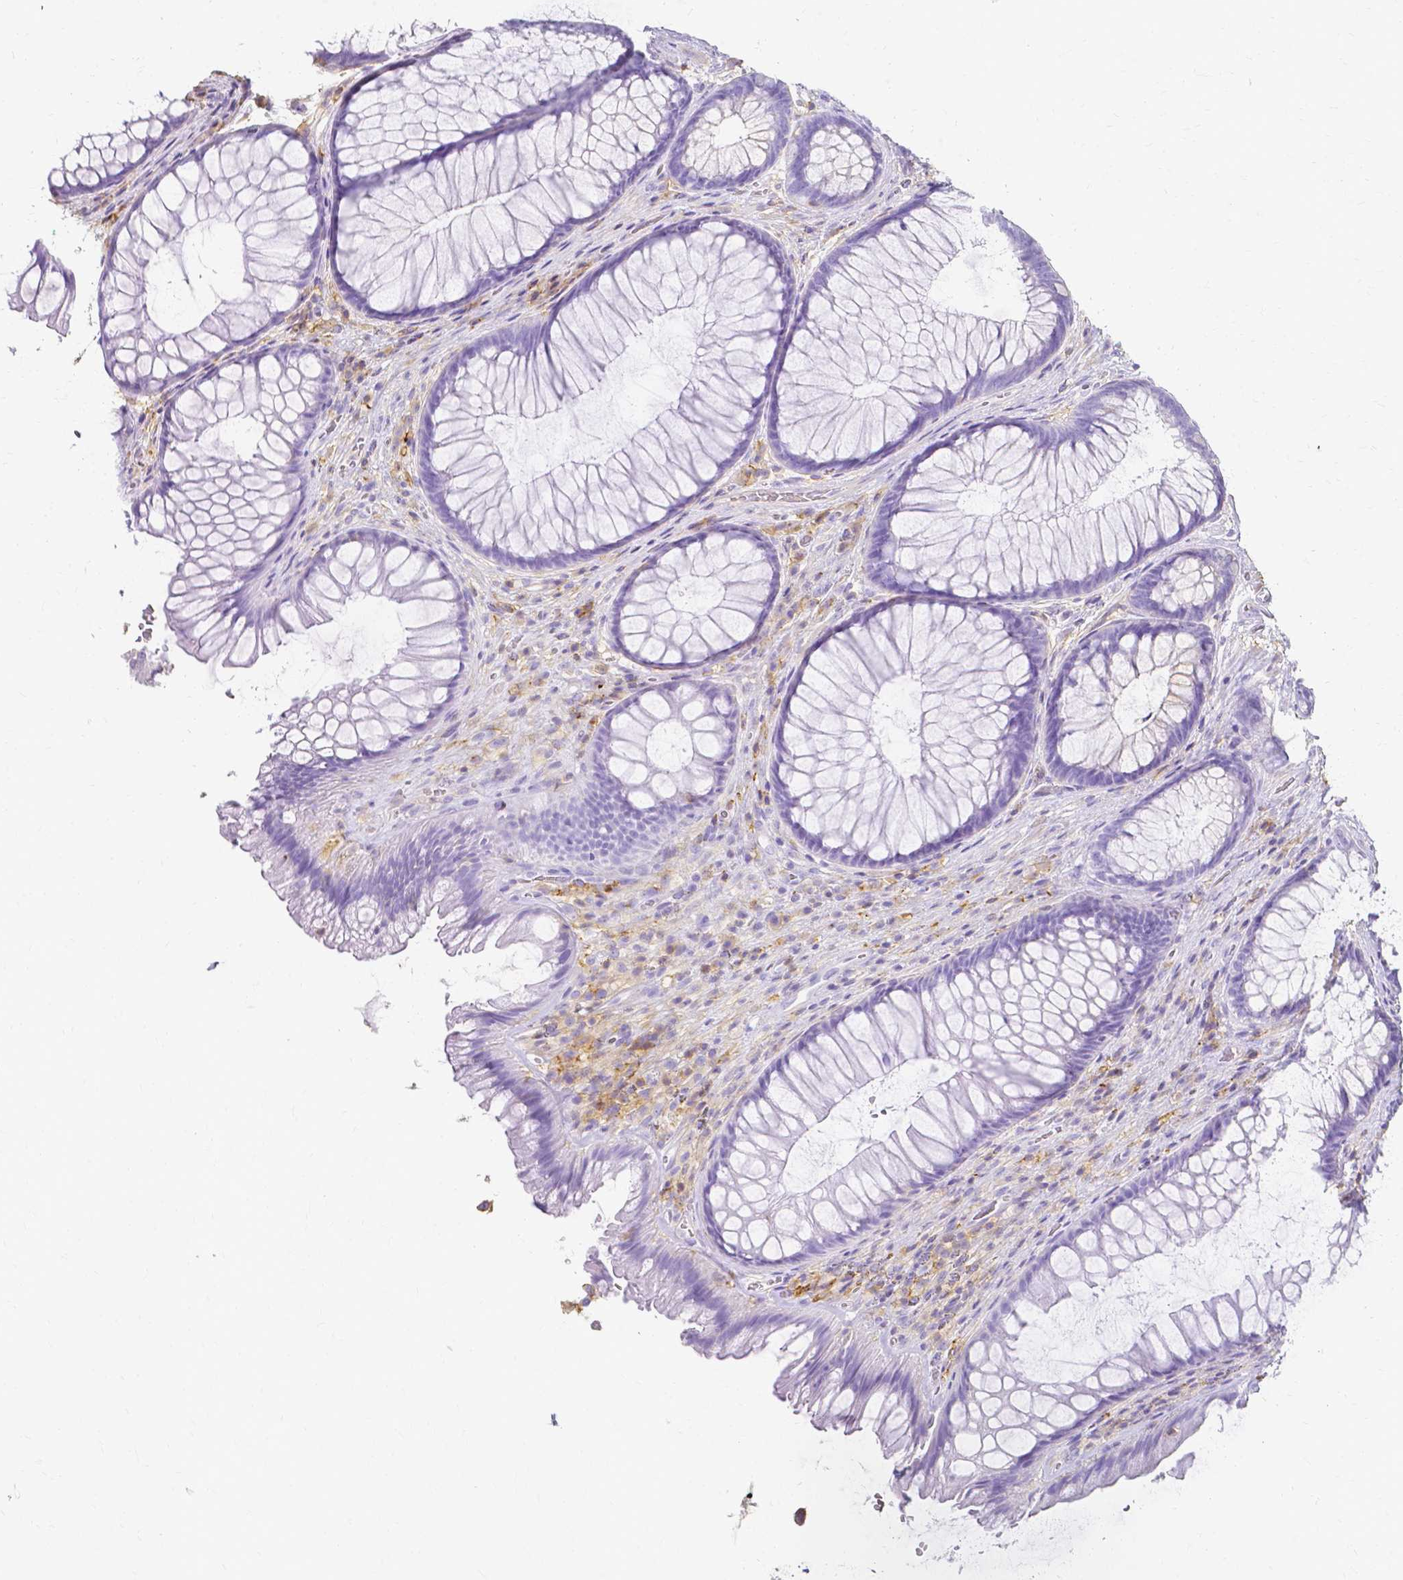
{"staining": {"intensity": "negative", "quantity": "none", "location": "none"}, "tissue": "rectum", "cell_type": "Glandular cells", "image_type": "normal", "snomed": [{"axis": "morphology", "description": "Normal tissue, NOS"}, {"axis": "topography", "description": "Rectum"}], "caption": "A high-resolution micrograph shows immunohistochemistry (IHC) staining of unremarkable rectum, which demonstrates no significant positivity in glandular cells.", "gene": "HSPA12A", "patient": {"sex": "male", "age": 53}}